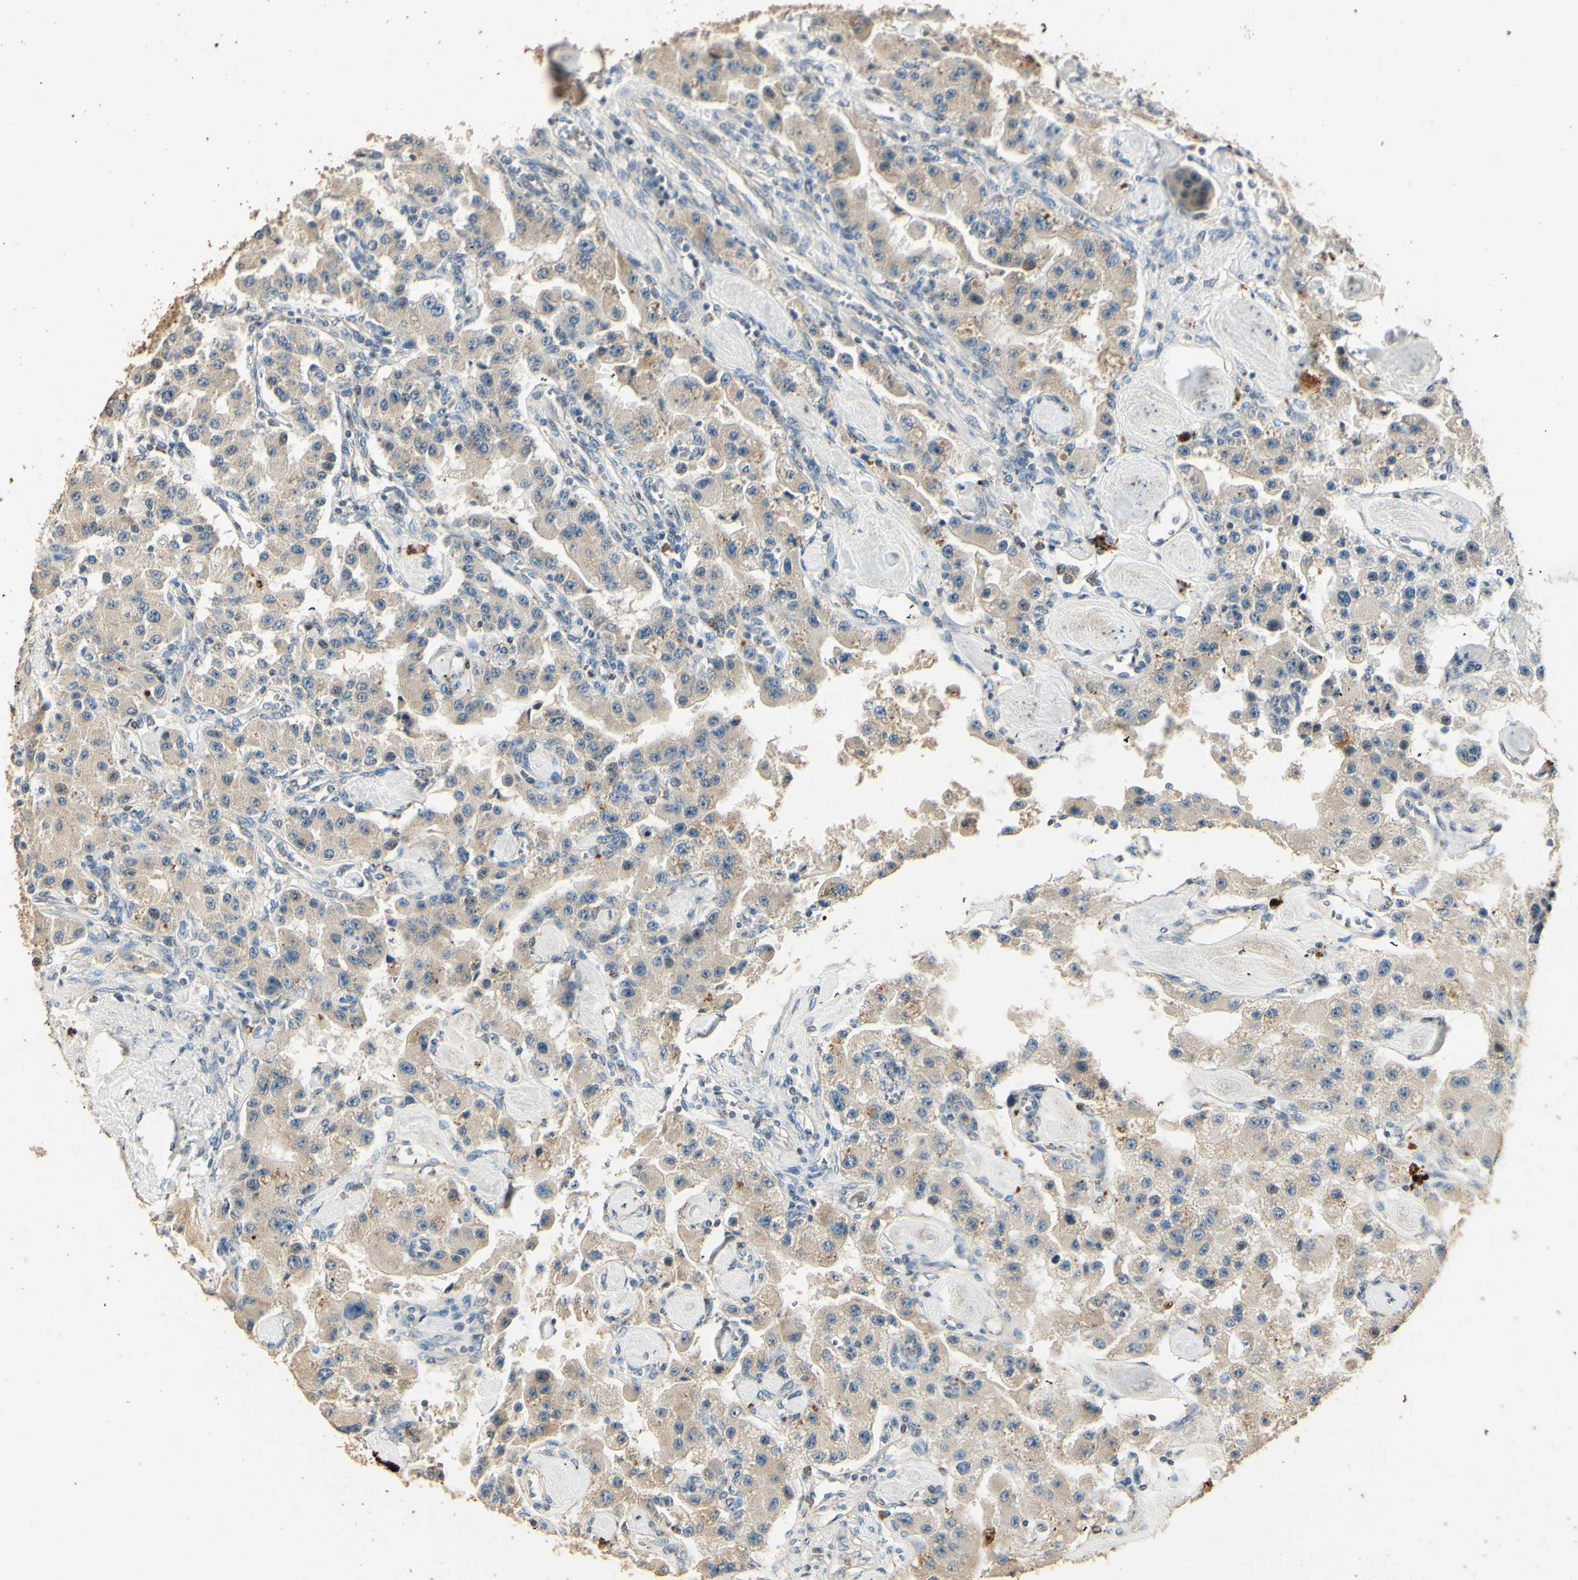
{"staining": {"intensity": "negative", "quantity": "none", "location": "none"}, "tissue": "carcinoid", "cell_type": "Tumor cells", "image_type": "cancer", "snomed": [{"axis": "morphology", "description": "Carcinoid, malignant, NOS"}, {"axis": "topography", "description": "Pancreas"}], "caption": "Immunohistochemistry photomicrograph of human malignant carcinoid stained for a protein (brown), which demonstrates no staining in tumor cells.", "gene": "ARHGEF17", "patient": {"sex": "male", "age": 41}}